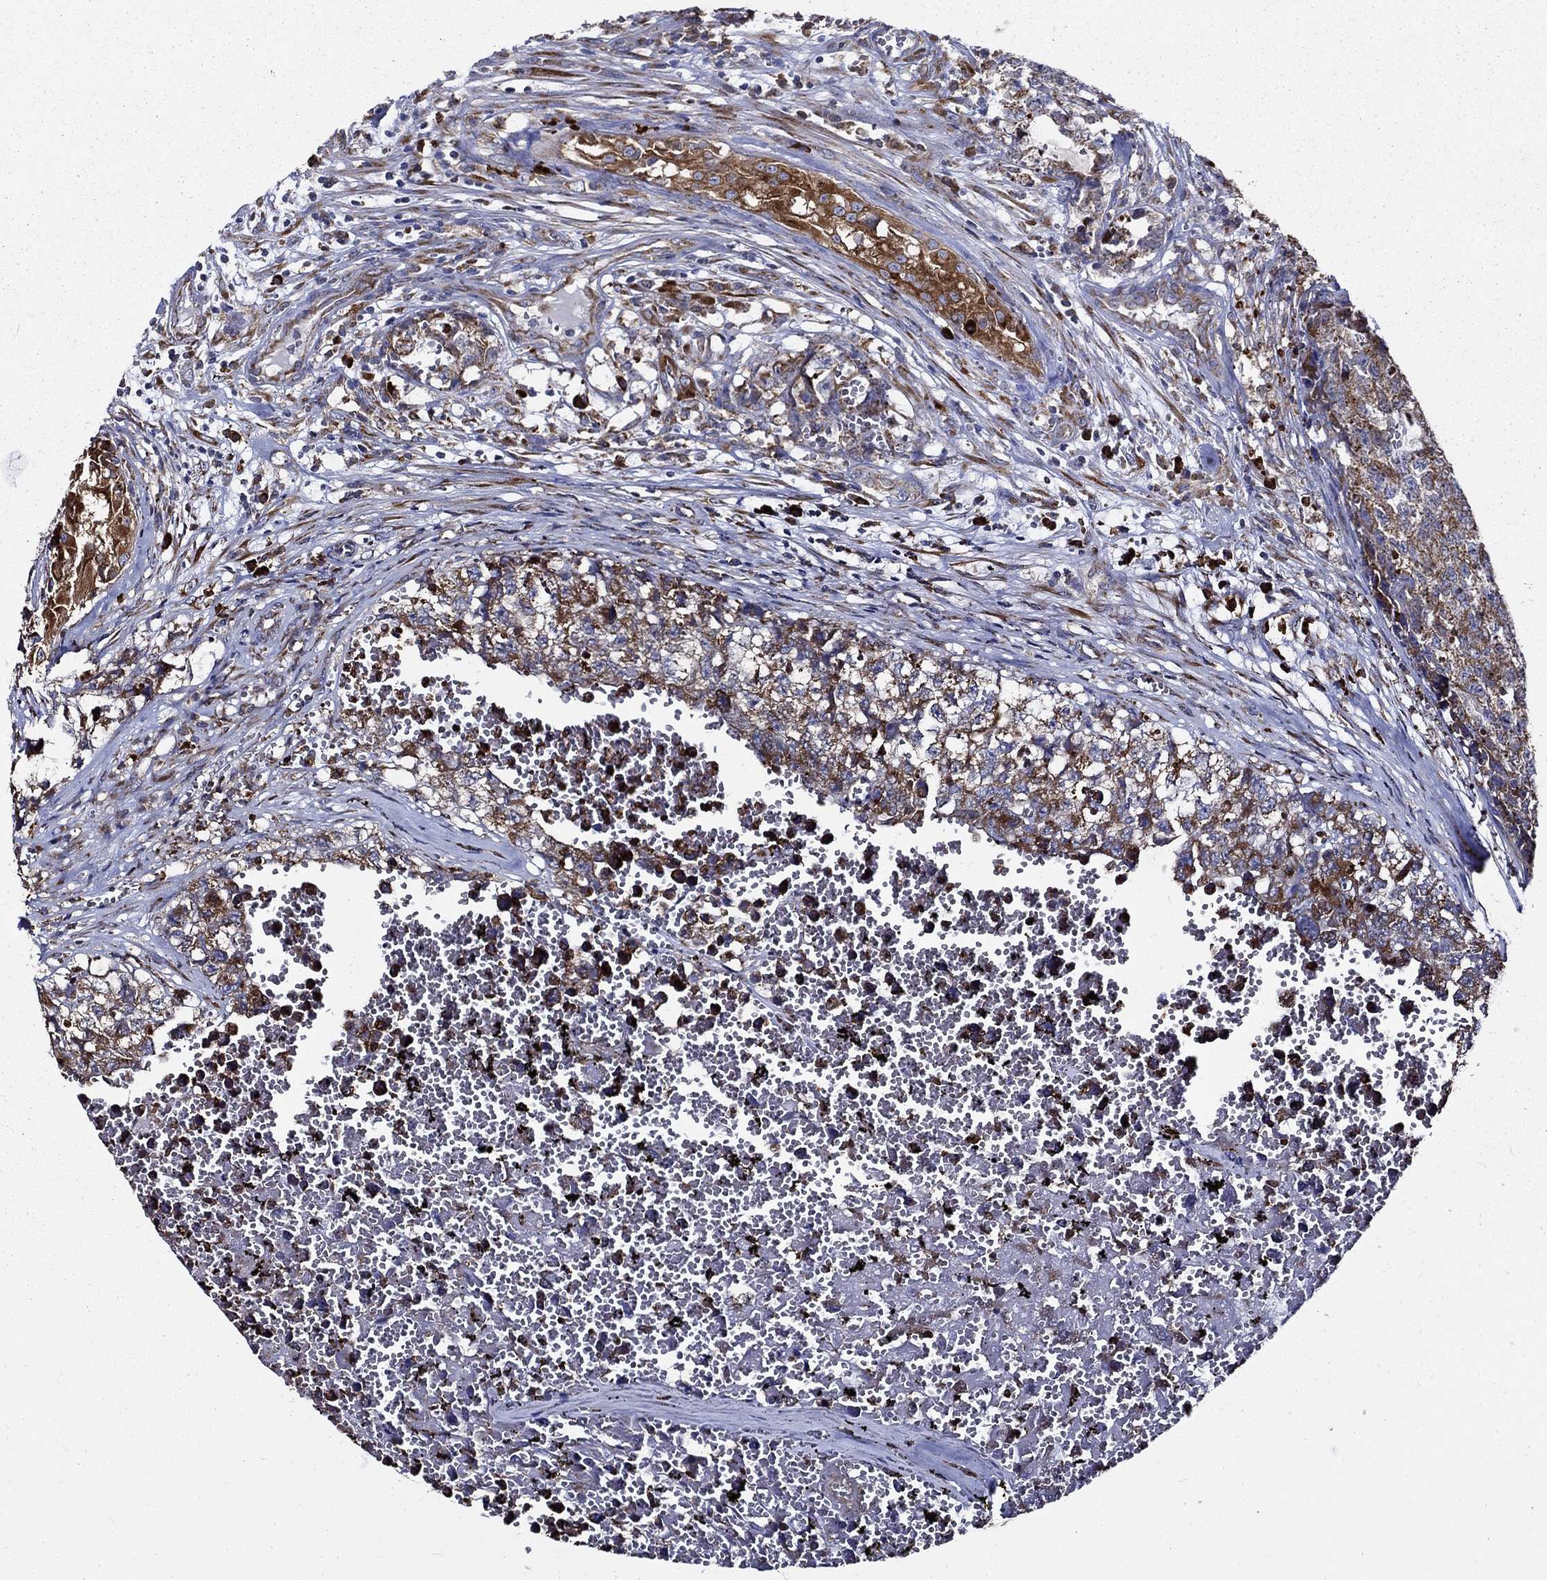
{"staining": {"intensity": "moderate", "quantity": ">75%", "location": "cytoplasmic/membranous"}, "tissue": "testis cancer", "cell_type": "Tumor cells", "image_type": "cancer", "snomed": [{"axis": "morphology", "description": "Seminoma, NOS"}, {"axis": "morphology", "description": "Carcinoma, Embryonal, NOS"}, {"axis": "topography", "description": "Testis"}], "caption": "A brown stain highlights moderate cytoplasmic/membranous expression of a protein in embryonal carcinoma (testis) tumor cells.", "gene": "PRDX4", "patient": {"sex": "male", "age": 22}}